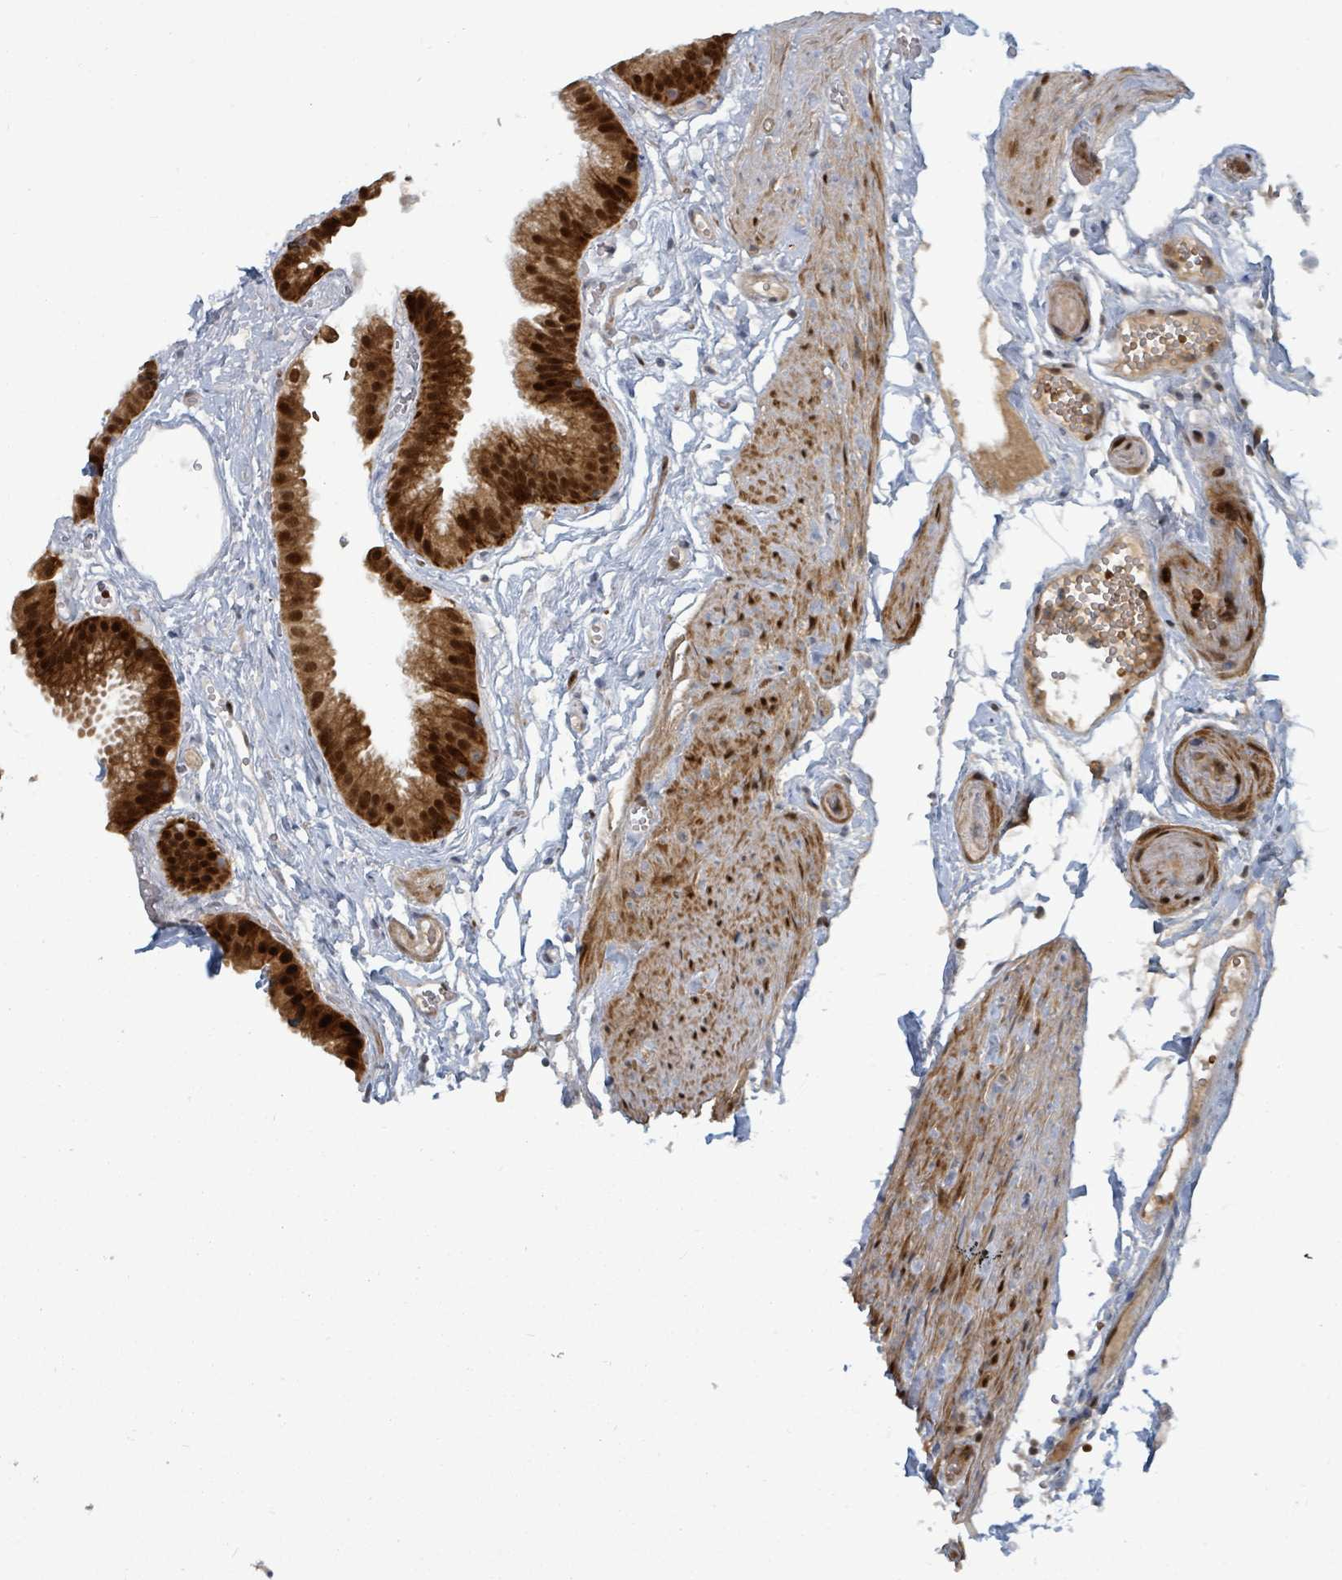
{"staining": {"intensity": "strong", "quantity": ">75%", "location": "cytoplasmic/membranous,nuclear"}, "tissue": "gallbladder", "cell_type": "Glandular cells", "image_type": "normal", "snomed": [{"axis": "morphology", "description": "Normal tissue, NOS"}, {"axis": "topography", "description": "Gallbladder"}], "caption": "About >75% of glandular cells in benign gallbladder reveal strong cytoplasmic/membranous,nuclear protein positivity as visualized by brown immunohistochemical staining.", "gene": "TRDMT1", "patient": {"sex": "female", "age": 61}}